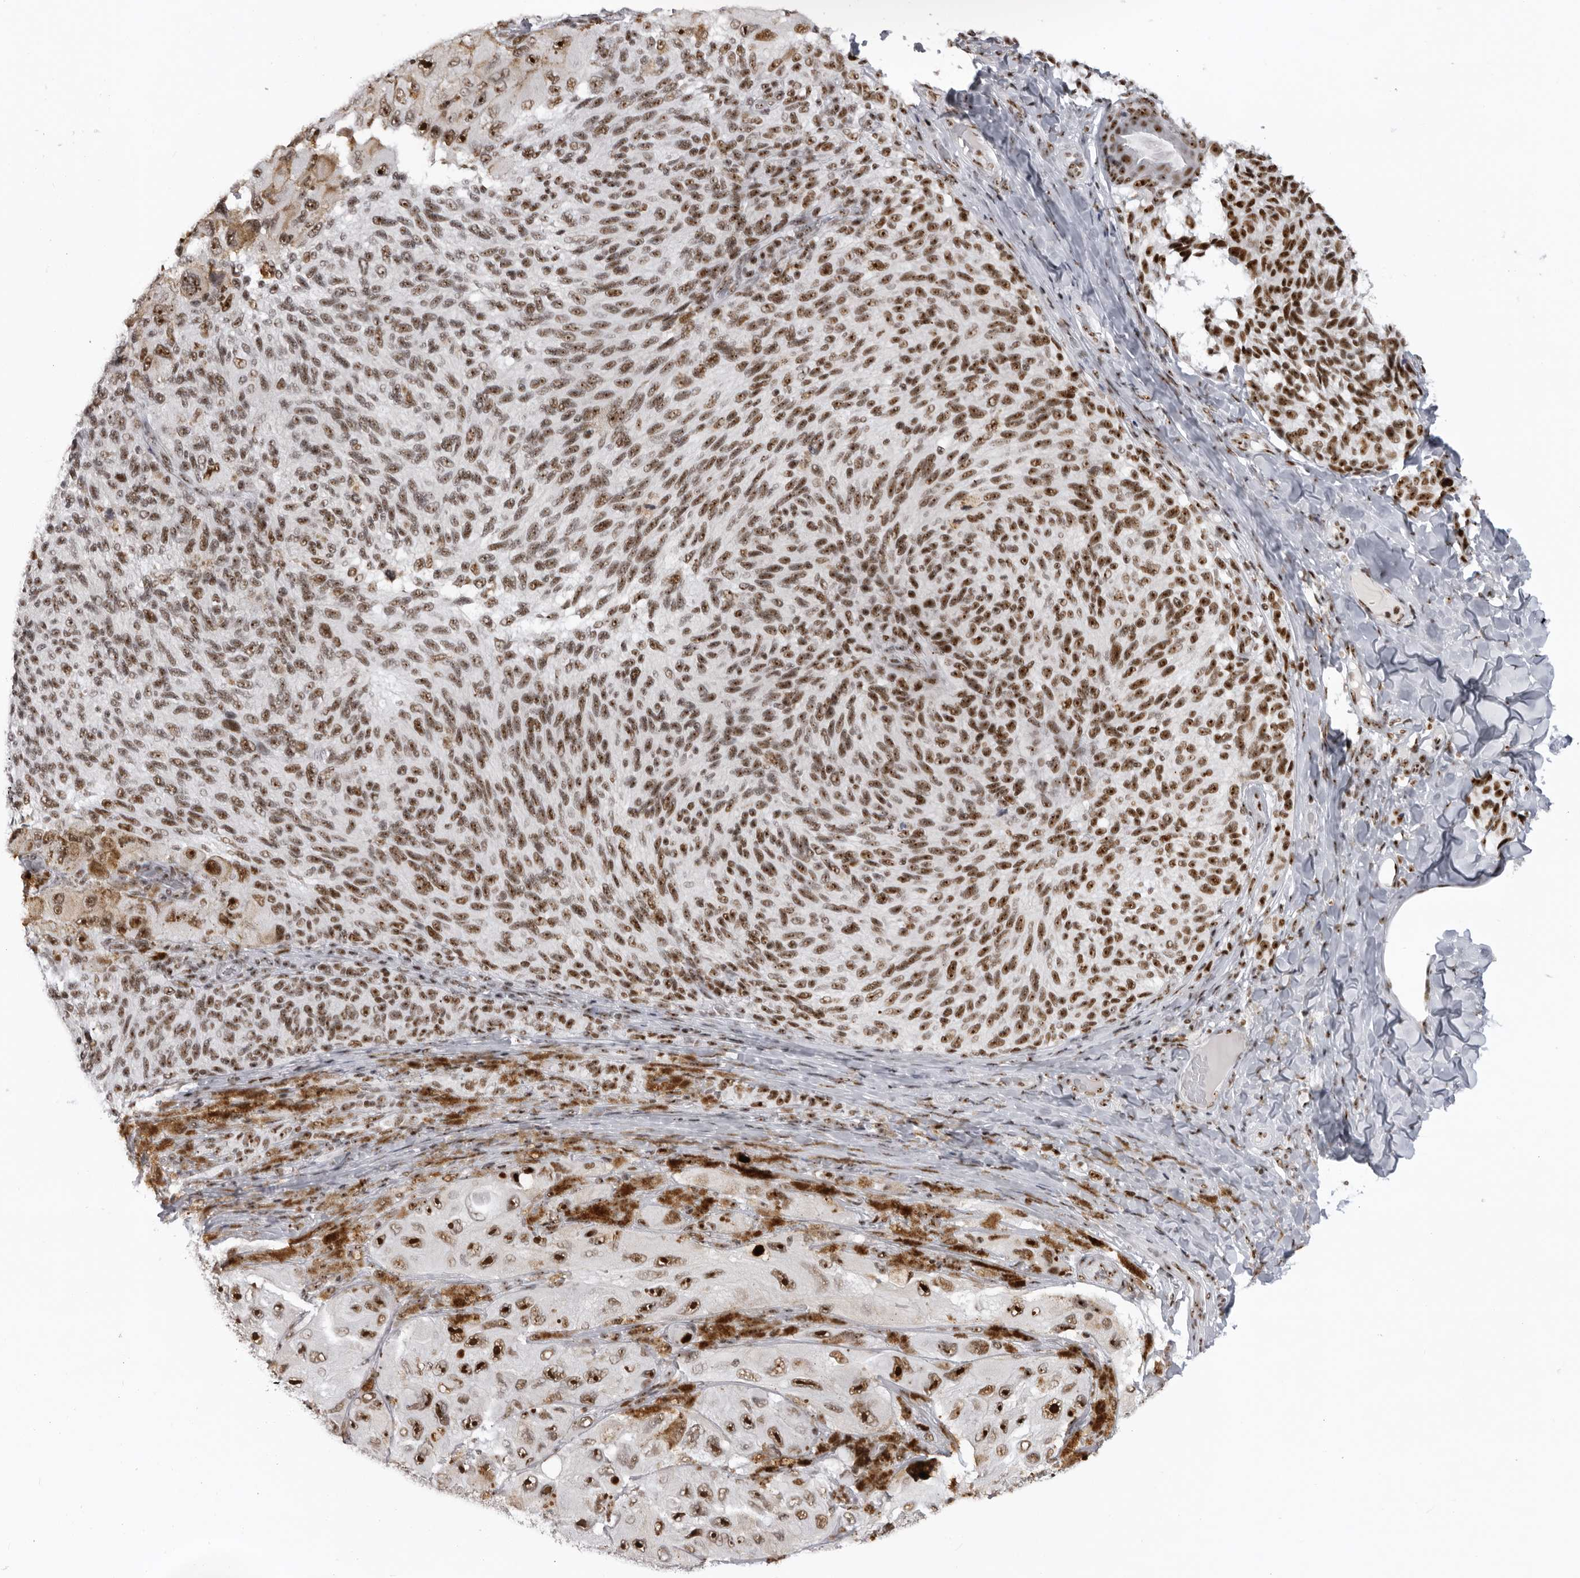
{"staining": {"intensity": "strong", "quantity": ">75%", "location": "nuclear"}, "tissue": "melanoma", "cell_type": "Tumor cells", "image_type": "cancer", "snomed": [{"axis": "morphology", "description": "Malignant melanoma, NOS"}, {"axis": "topography", "description": "Skin"}], "caption": "Protein staining of malignant melanoma tissue shows strong nuclear positivity in about >75% of tumor cells.", "gene": "DHX9", "patient": {"sex": "female", "age": 73}}